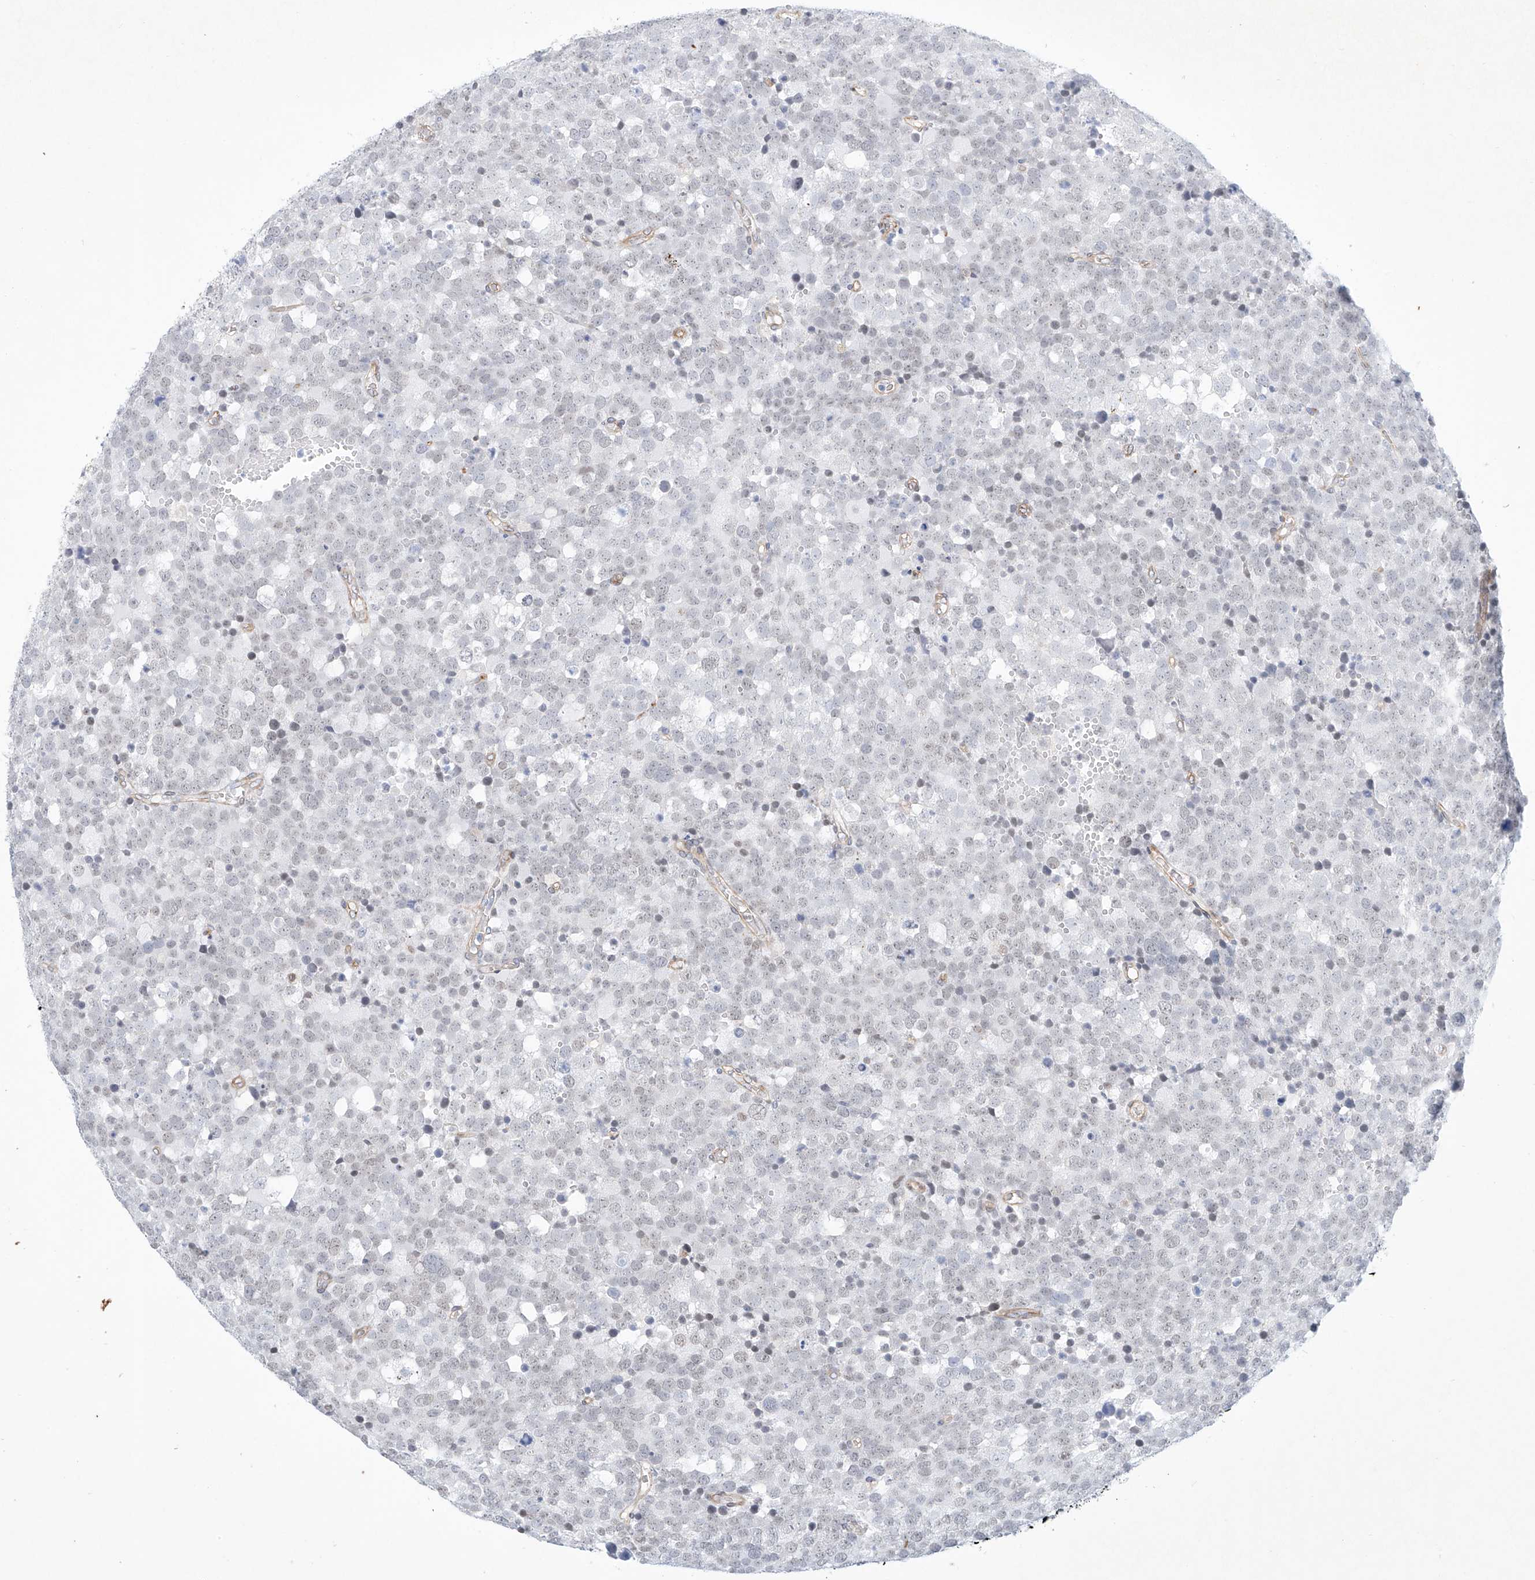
{"staining": {"intensity": "negative", "quantity": "none", "location": "none"}, "tissue": "testis cancer", "cell_type": "Tumor cells", "image_type": "cancer", "snomed": [{"axis": "morphology", "description": "Seminoma, NOS"}, {"axis": "topography", "description": "Testis"}], "caption": "Tumor cells show no significant protein staining in testis cancer.", "gene": "REEP2", "patient": {"sex": "male", "age": 71}}